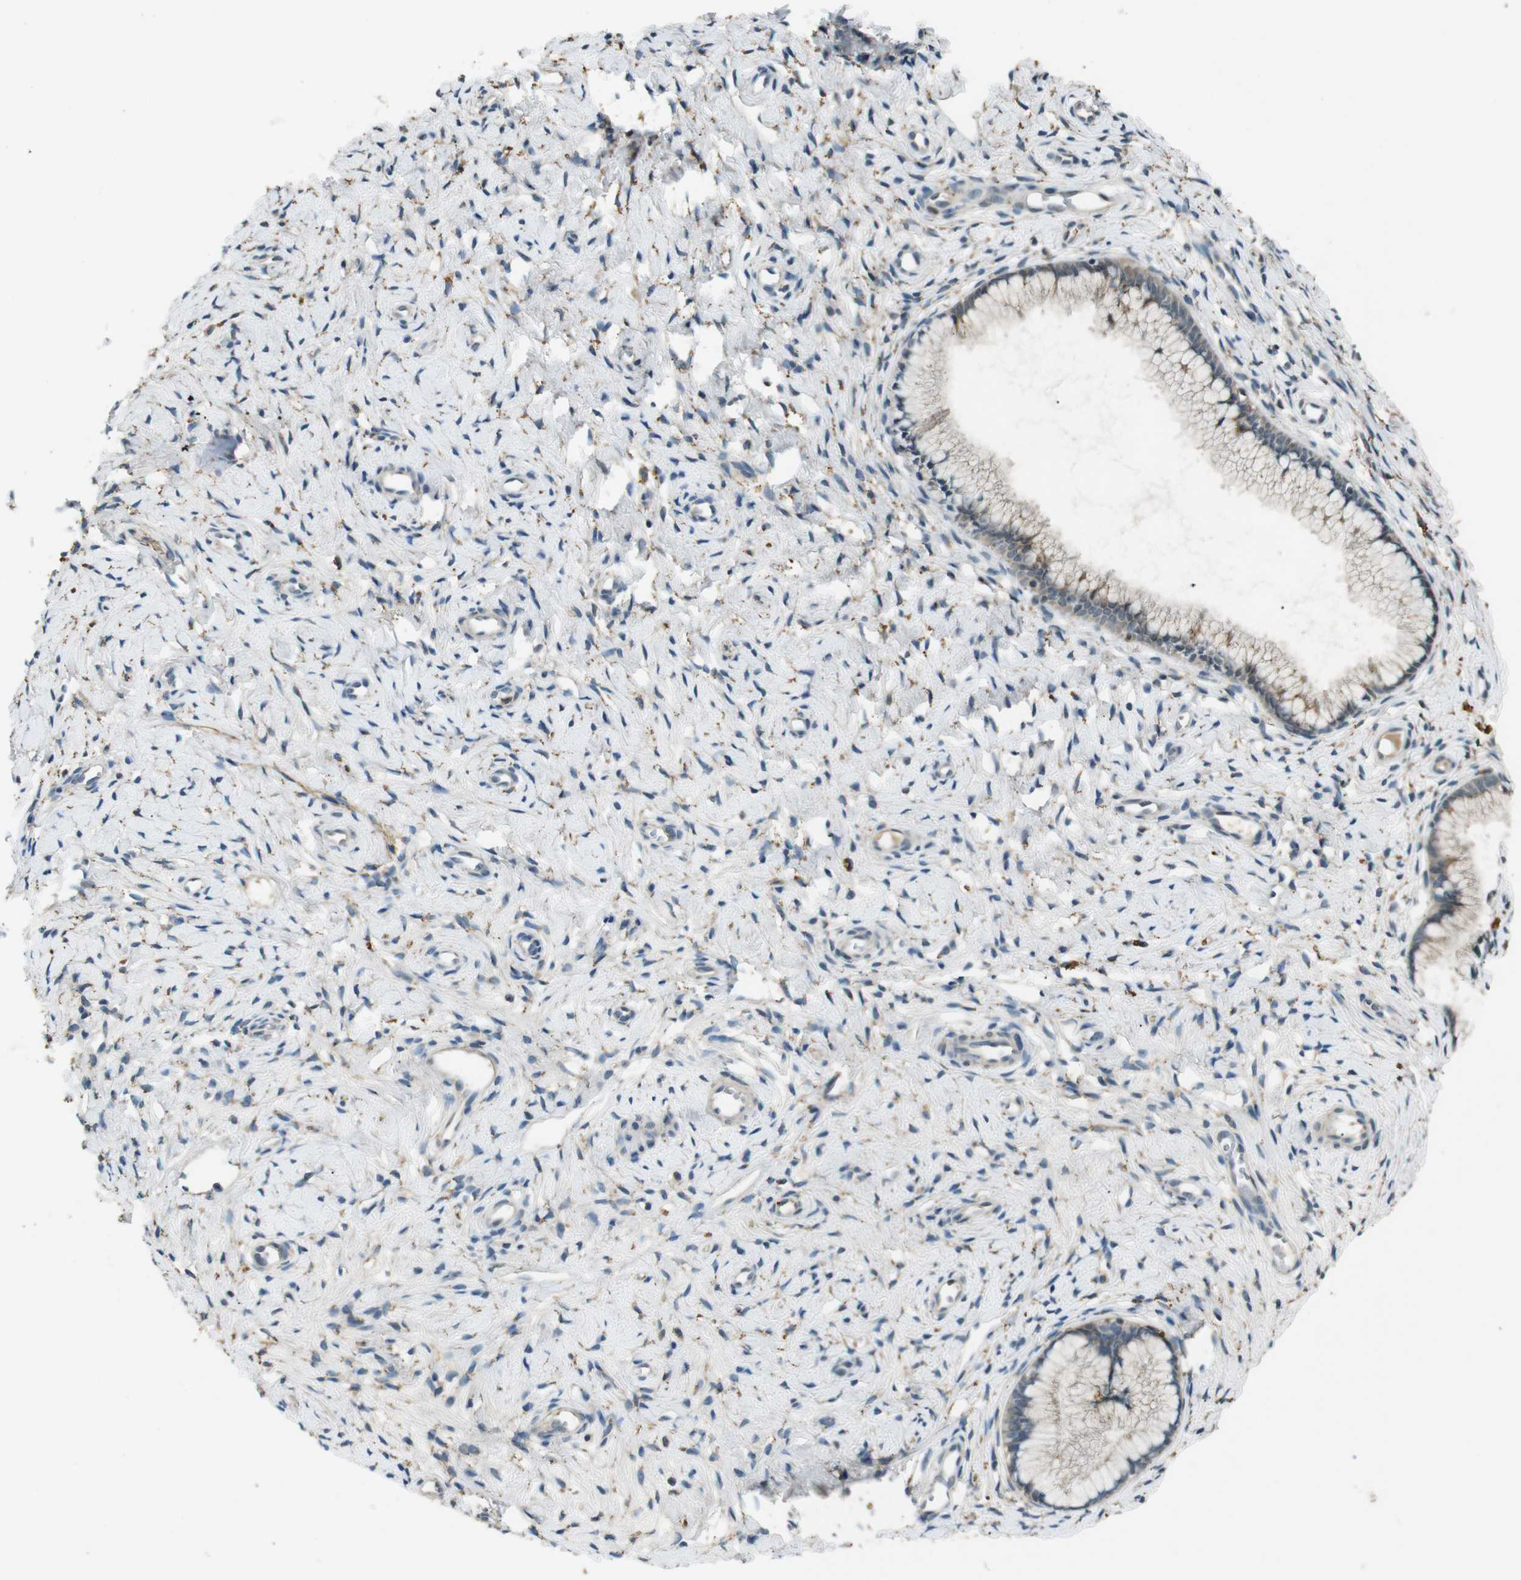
{"staining": {"intensity": "weak", "quantity": "<25%", "location": "cytoplasmic/membranous"}, "tissue": "cervix", "cell_type": "Glandular cells", "image_type": "normal", "snomed": [{"axis": "morphology", "description": "Normal tissue, NOS"}, {"axis": "topography", "description": "Cervix"}], "caption": "Immunohistochemistry (IHC) histopathology image of unremarkable cervix: cervix stained with DAB (3,3'-diaminobenzidine) reveals no significant protein positivity in glandular cells.", "gene": "MAGI2", "patient": {"sex": "female", "age": 65}}